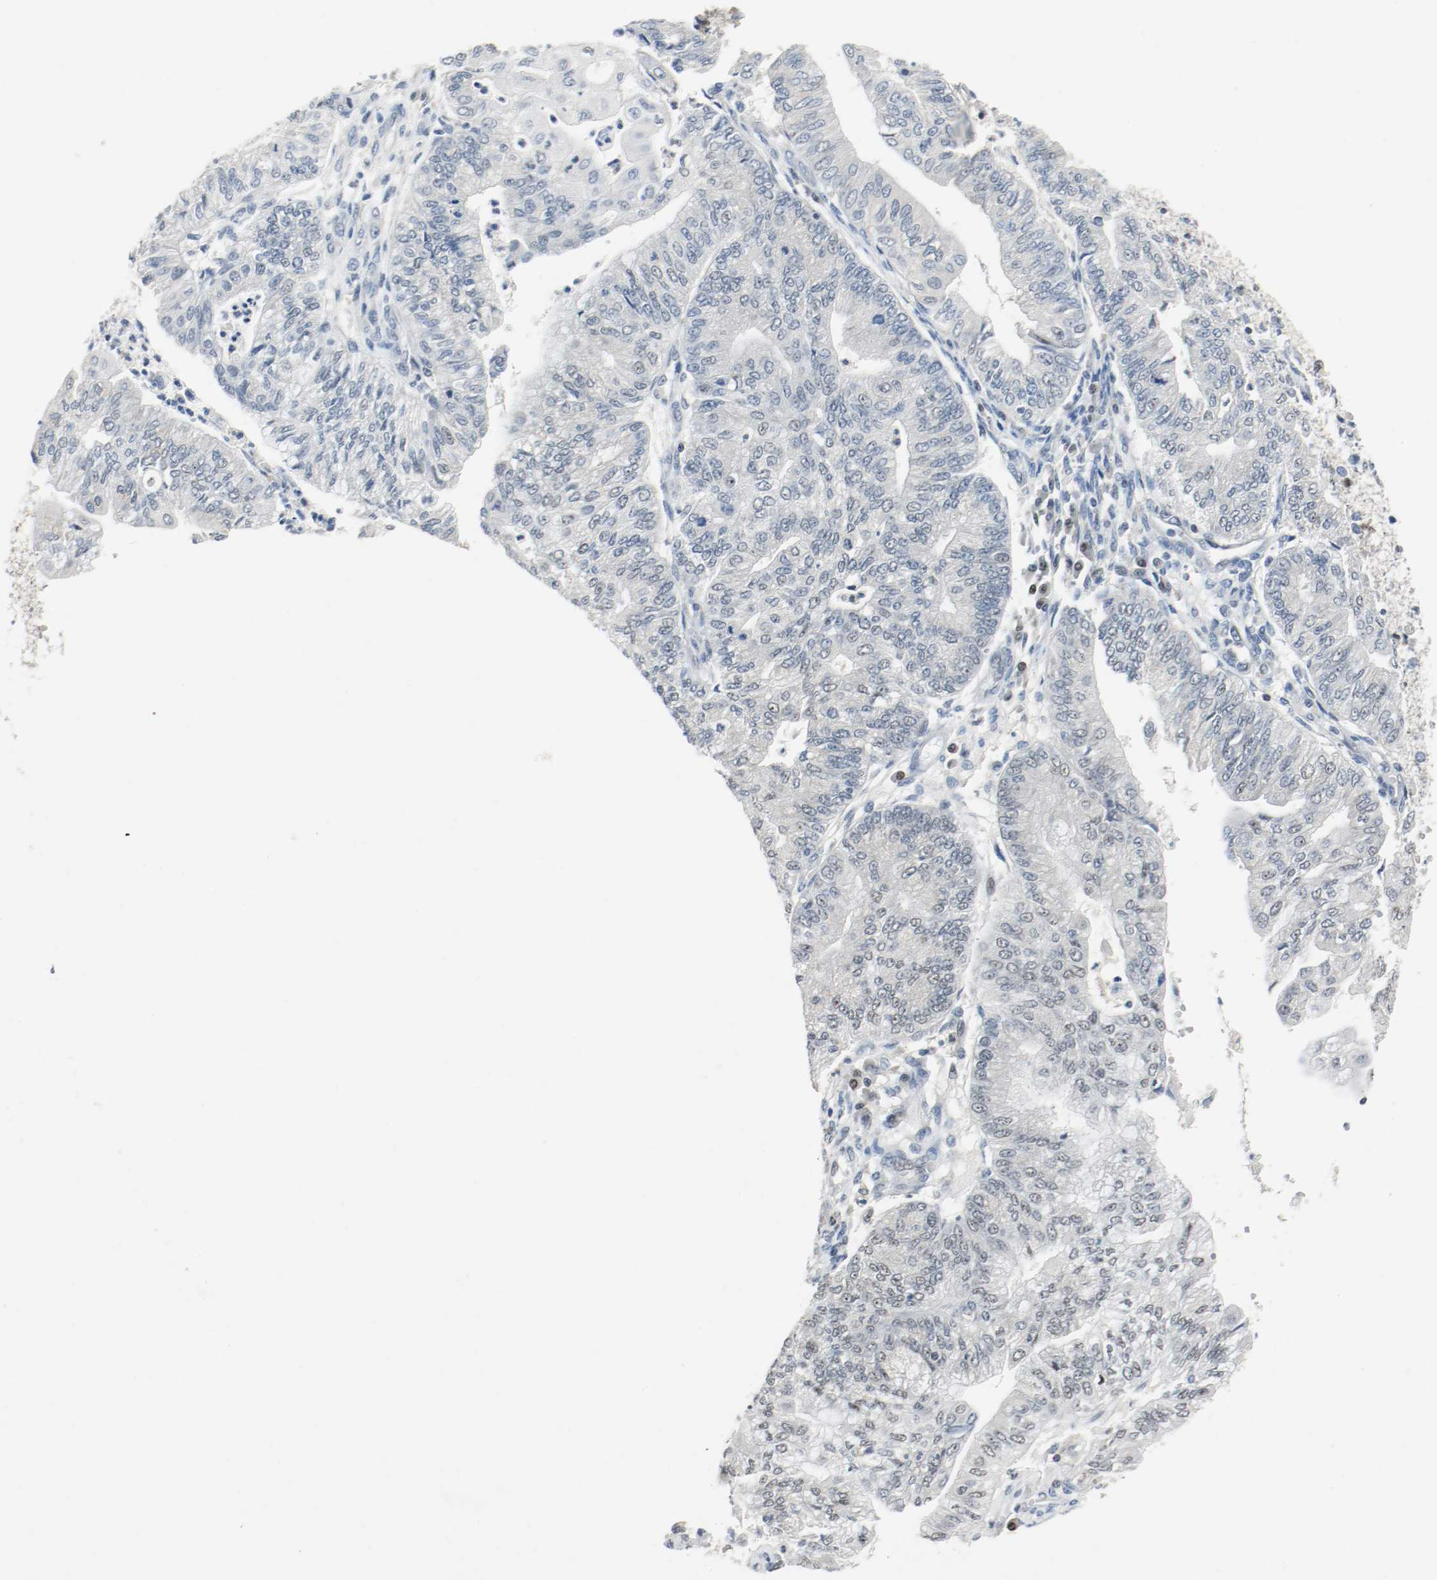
{"staining": {"intensity": "negative", "quantity": "none", "location": "none"}, "tissue": "endometrial cancer", "cell_type": "Tumor cells", "image_type": "cancer", "snomed": [{"axis": "morphology", "description": "Adenocarcinoma, NOS"}, {"axis": "topography", "description": "Endometrium"}], "caption": "A photomicrograph of endometrial adenocarcinoma stained for a protein exhibits no brown staining in tumor cells.", "gene": "ASH1L", "patient": {"sex": "female", "age": 59}}